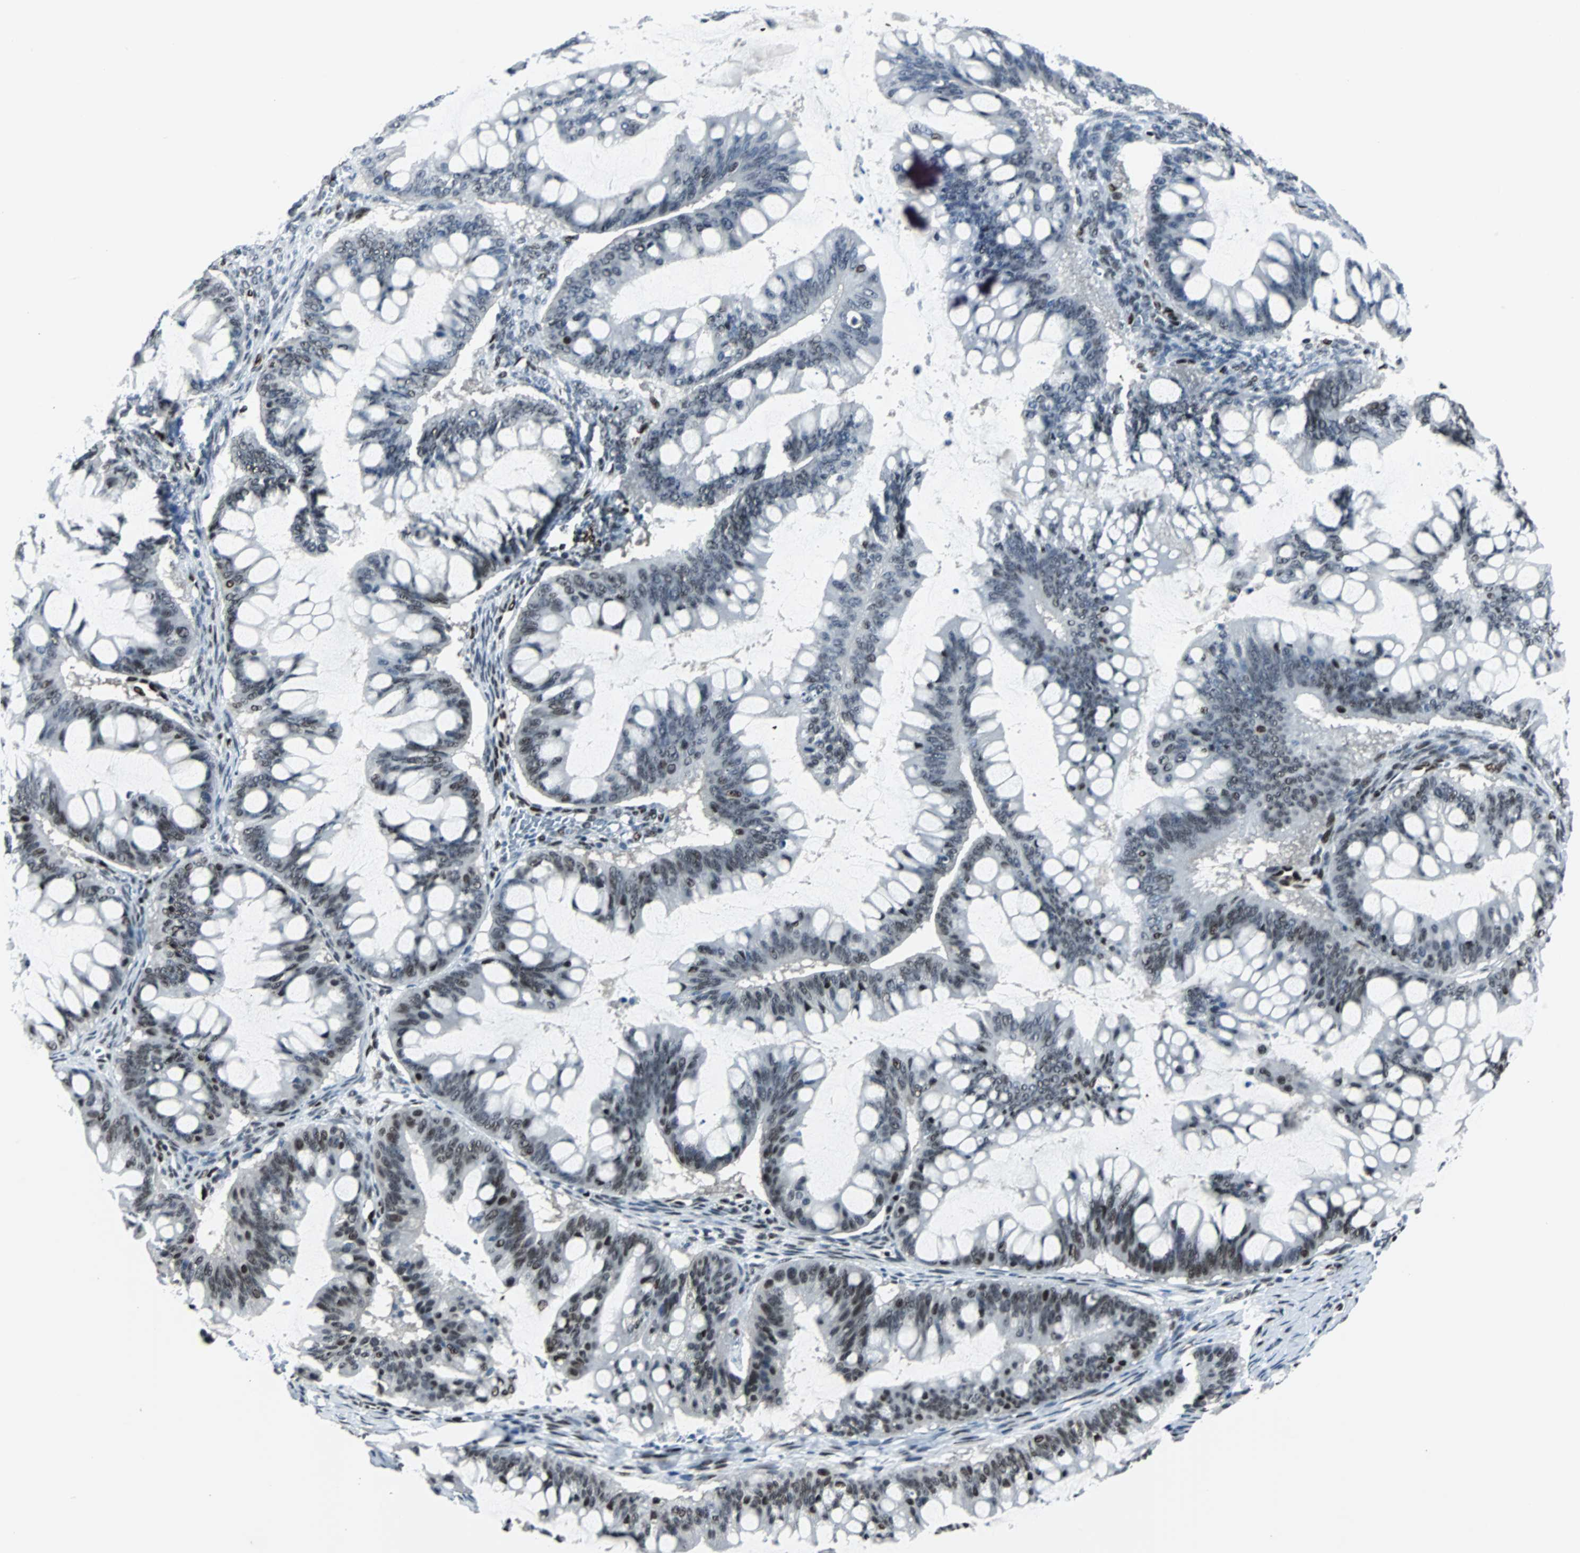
{"staining": {"intensity": "moderate", "quantity": "25%-75%", "location": "nuclear"}, "tissue": "ovarian cancer", "cell_type": "Tumor cells", "image_type": "cancer", "snomed": [{"axis": "morphology", "description": "Cystadenocarcinoma, mucinous, NOS"}, {"axis": "topography", "description": "Ovary"}], "caption": "Immunohistochemistry micrograph of neoplastic tissue: human mucinous cystadenocarcinoma (ovarian) stained using IHC reveals medium levels of moderate protein expression localized specifically in the nuclear of tumor cells, appearing as a nuclear brown color.", "gene": "MEF2D", "patient": {"sex": "female", "age": 73}}